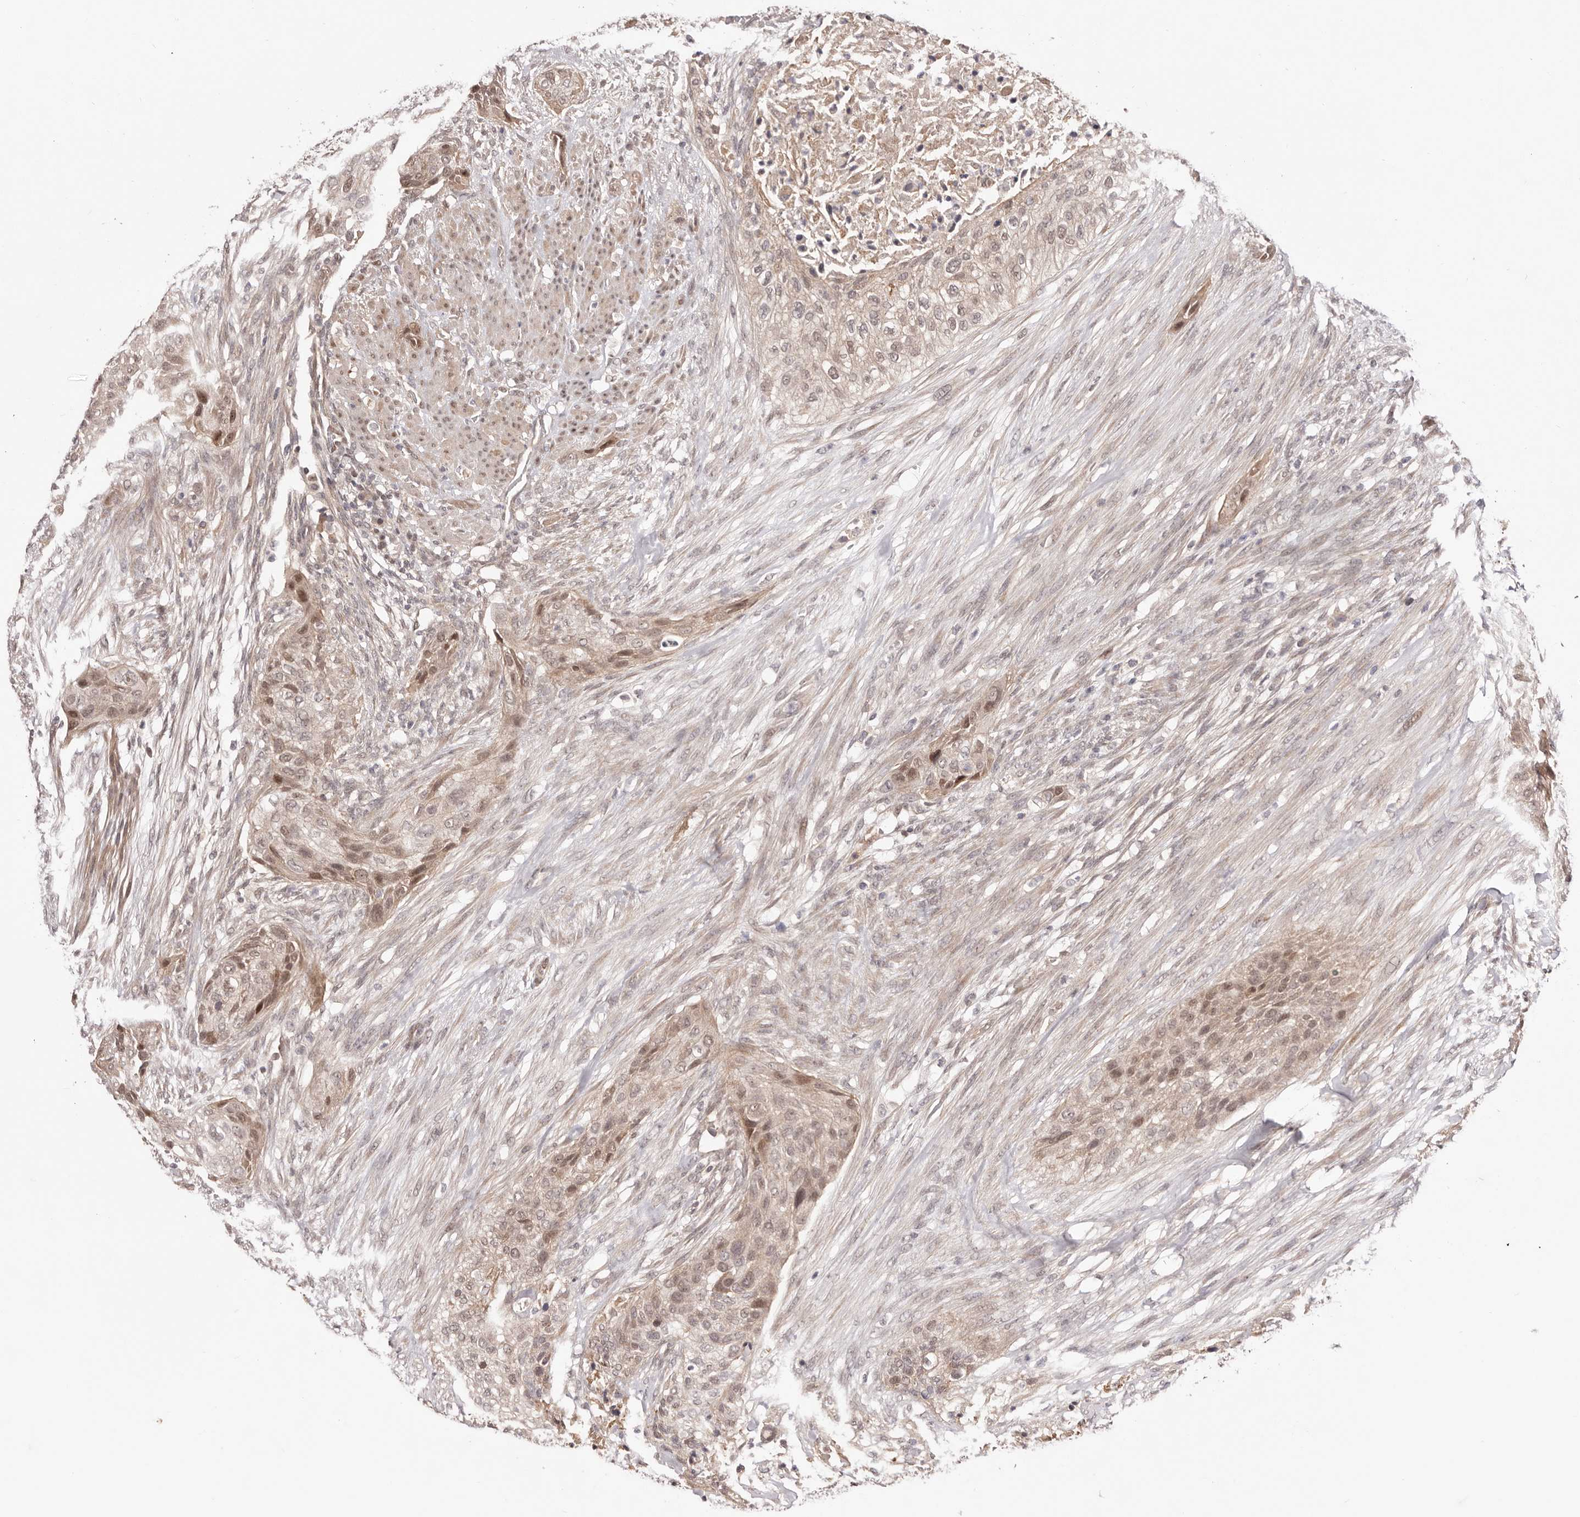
{"staining": {"intensity": "weak", "quantity": ">75%", "location": "cytoplasmic/membranous,nuclear"}, "tissue": "urothelial cancer", "cell_type": "Tumor cells", "image_type": "cancer", "snomed": [{"axis": "morphology", "description": "Urothelial carcinoma, High grade"}, {"axis": "topography", "description": "Urinary bladder"}], "caption": "Protein expression analysis of human high-grade urothelial carcinoma reveals weak cytoplasmic/membranous and nuclear positivity in about >75% of tumor cells.", "gene": "EGR3", "patient": {"sex": "male", "age": 35}}